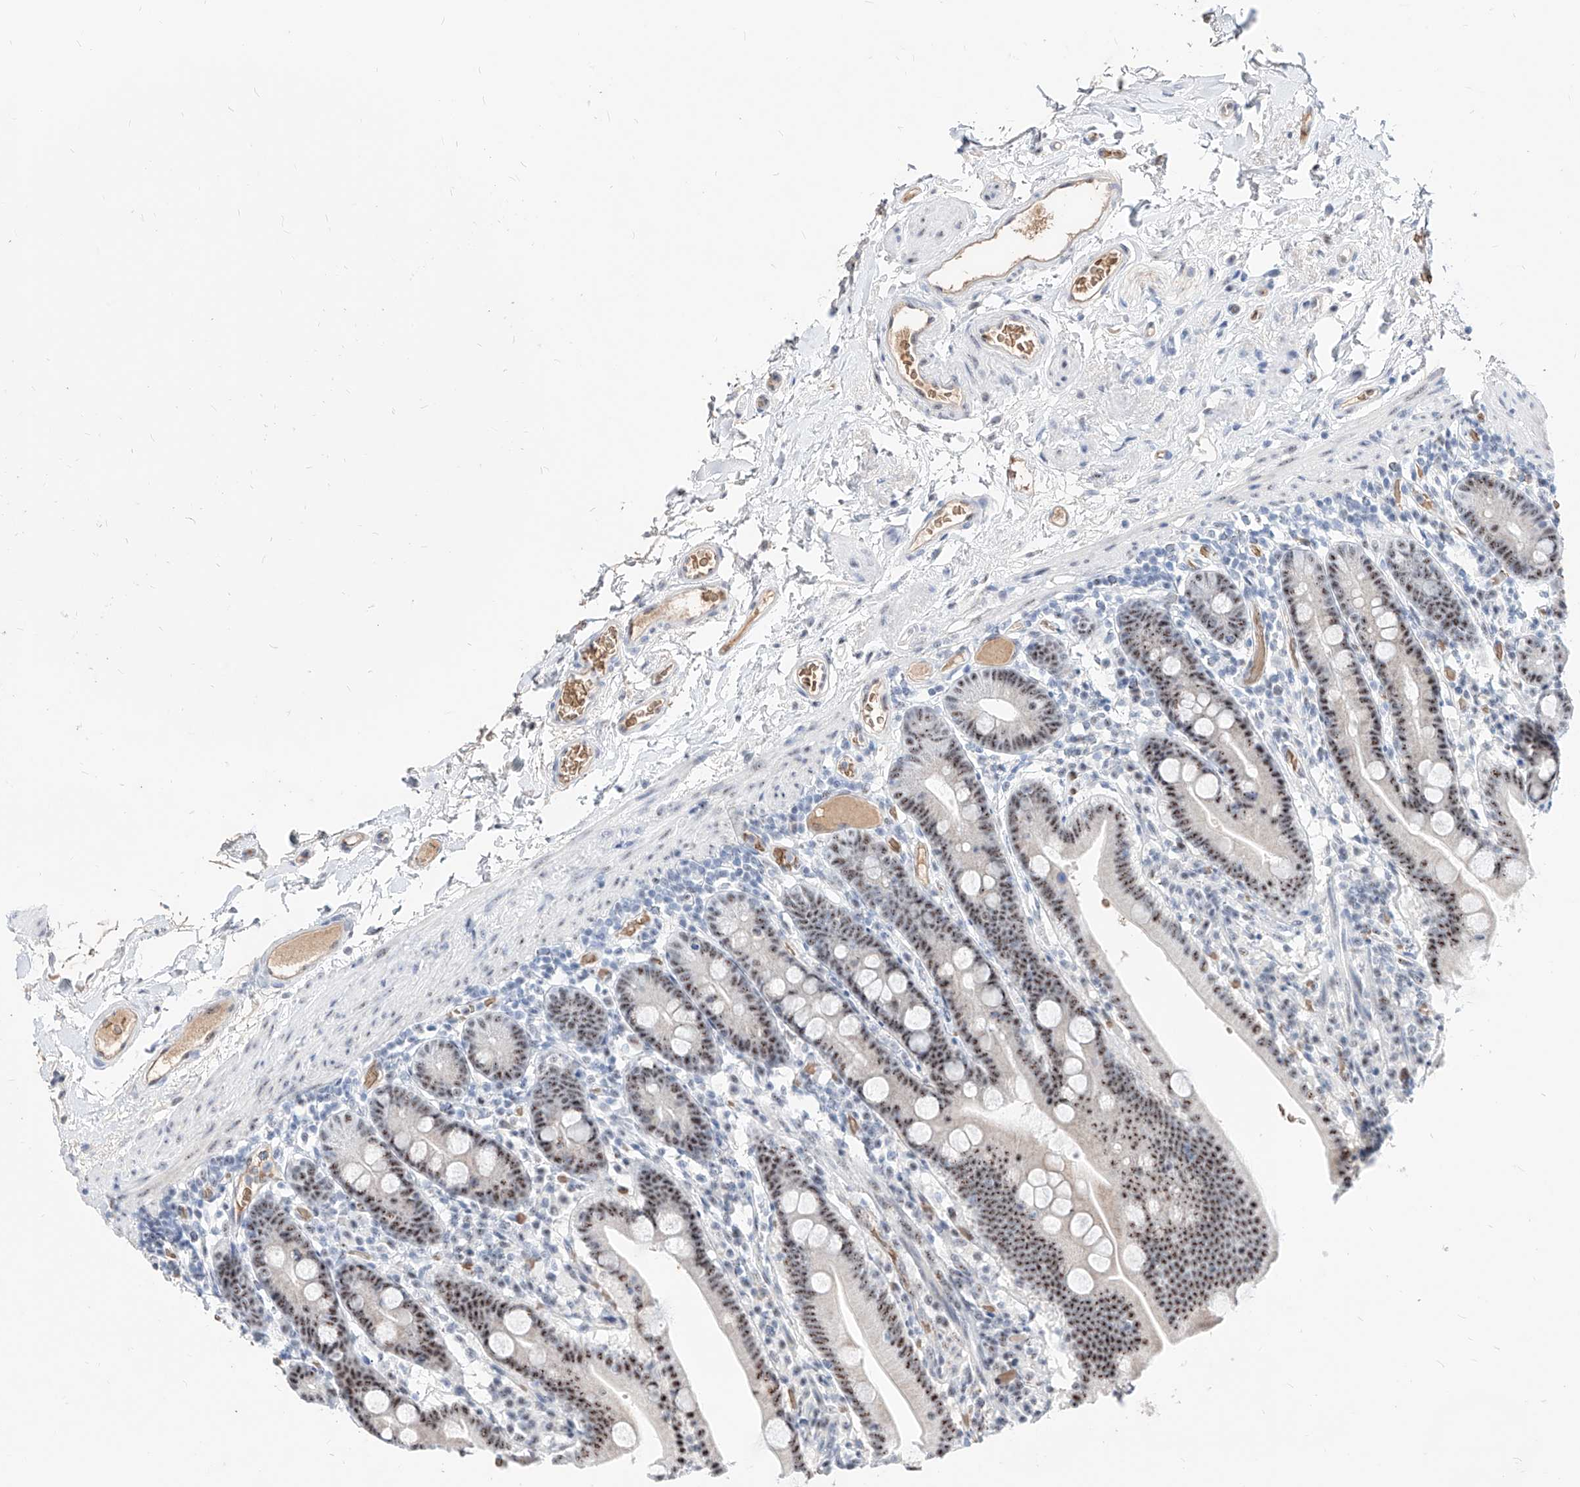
{"staining": {"intensity": "moderate", "quantity": ">75%", "location": "nuclear"}, "tissue": "duodenum", "cell_type": "Glandular cells", "image_type": "normal", "snomed": [{"axis": "morphology", "description": "Normal tissue, NOS"}, {"axis": "topography", "description": "Duodenum"}], "caption": "IHC image of unremarkable duodenum stained for a protein (brown), which displays medium levels of moderate nuclear expression in about >75% of glandular cells.", "gene": "ZFP42", "patient": {"sex": "male", "age": 55}}